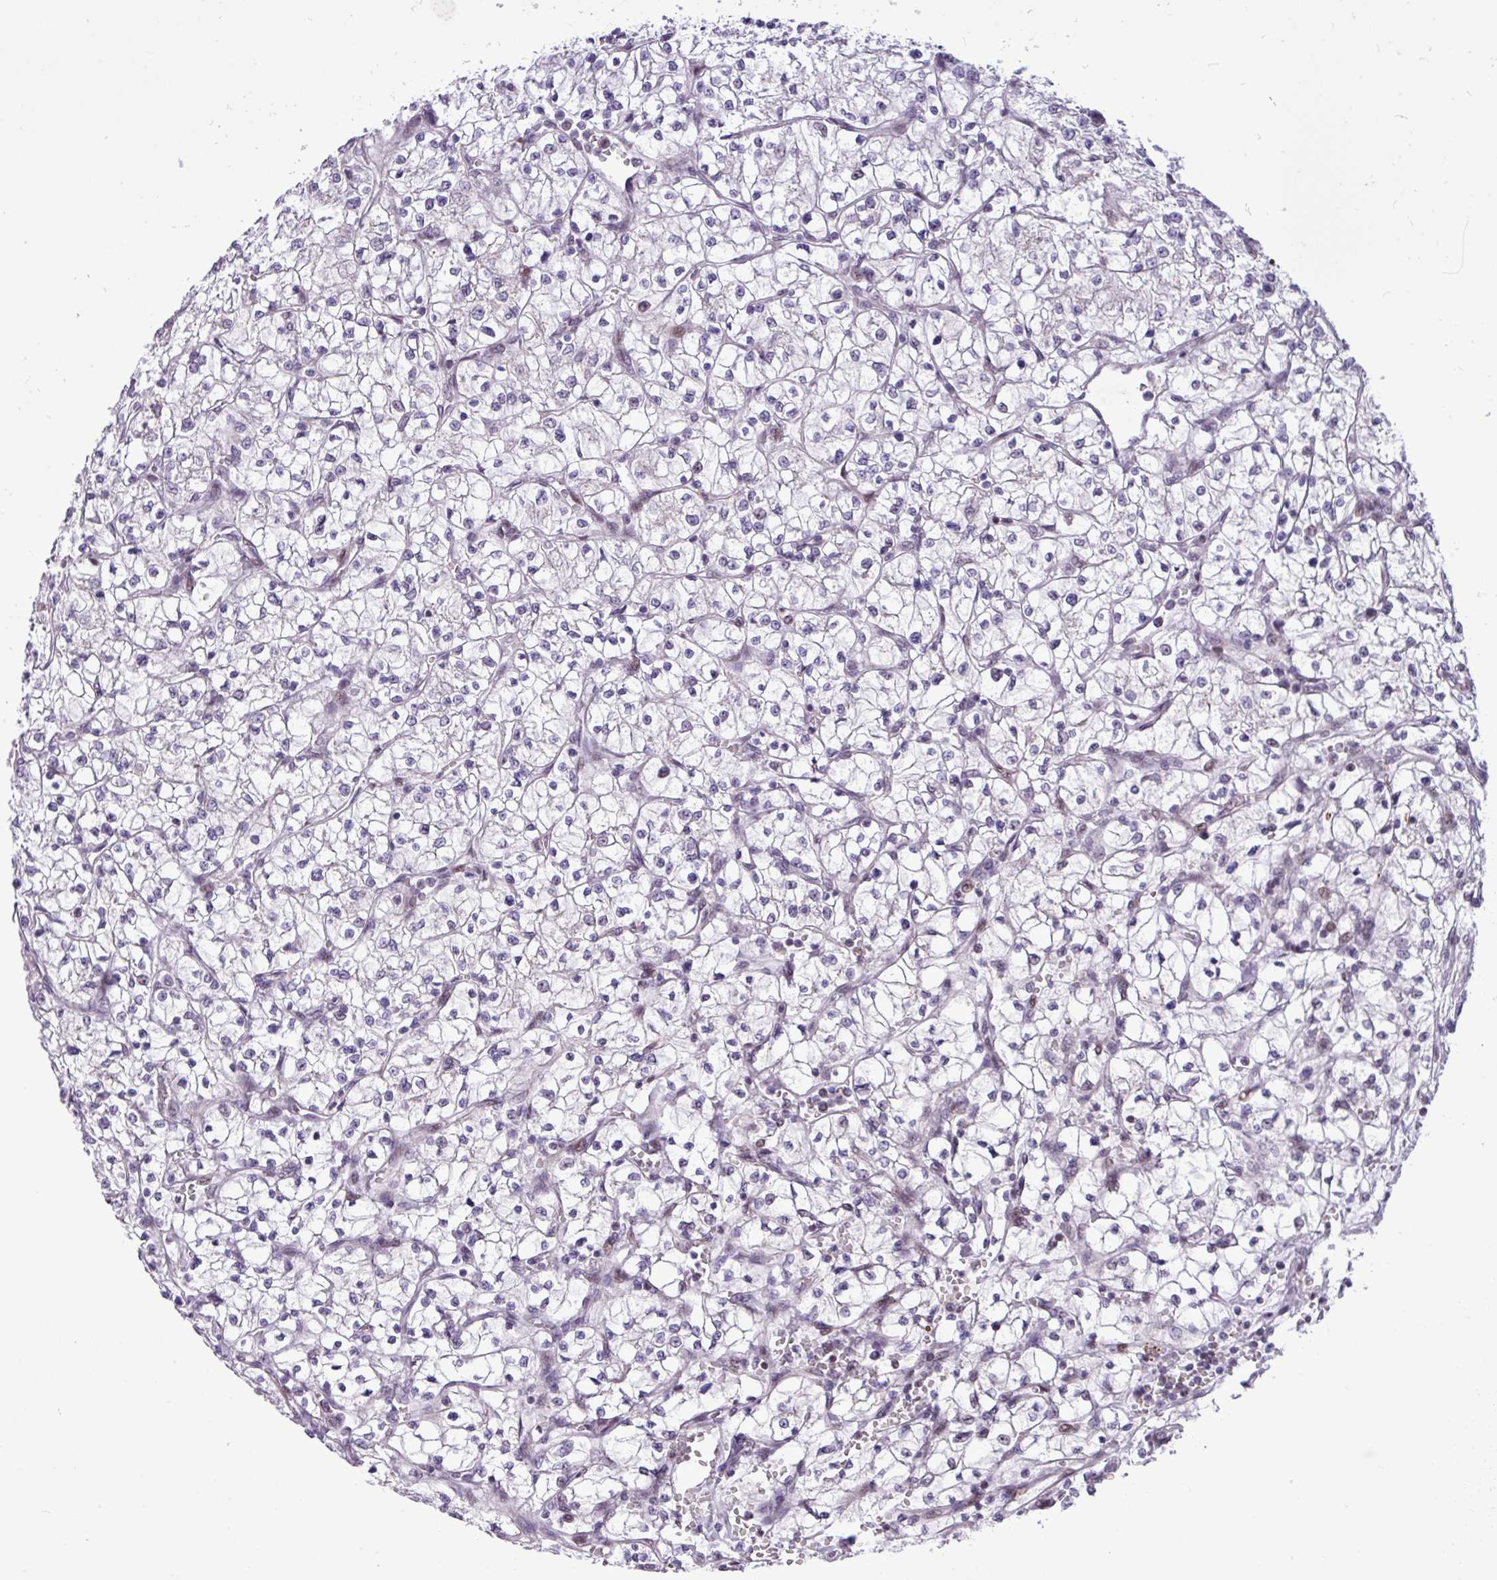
{"staining": {"intensity": "negative", "quantity": "none", "location": "none"}, "tissue": "renal cancer", "cell_type": "Tumor cells", "image_type": "cancer", "snomed": [{"axis": "morphology", "description": "Adenocarcinoma, NOS"}, {"axis": "topography", "description": "Kidney"}], "caption": "High power microscopy image of an immunohistochemistry histopathology image of renal cancer, revealing no significant staining in tumor cells. (Brightfield microscopy of DAB immunohistochemistry at high magnification).", "gene": "ZNF354A", "patient": {"sex": "female", "age": 64}}